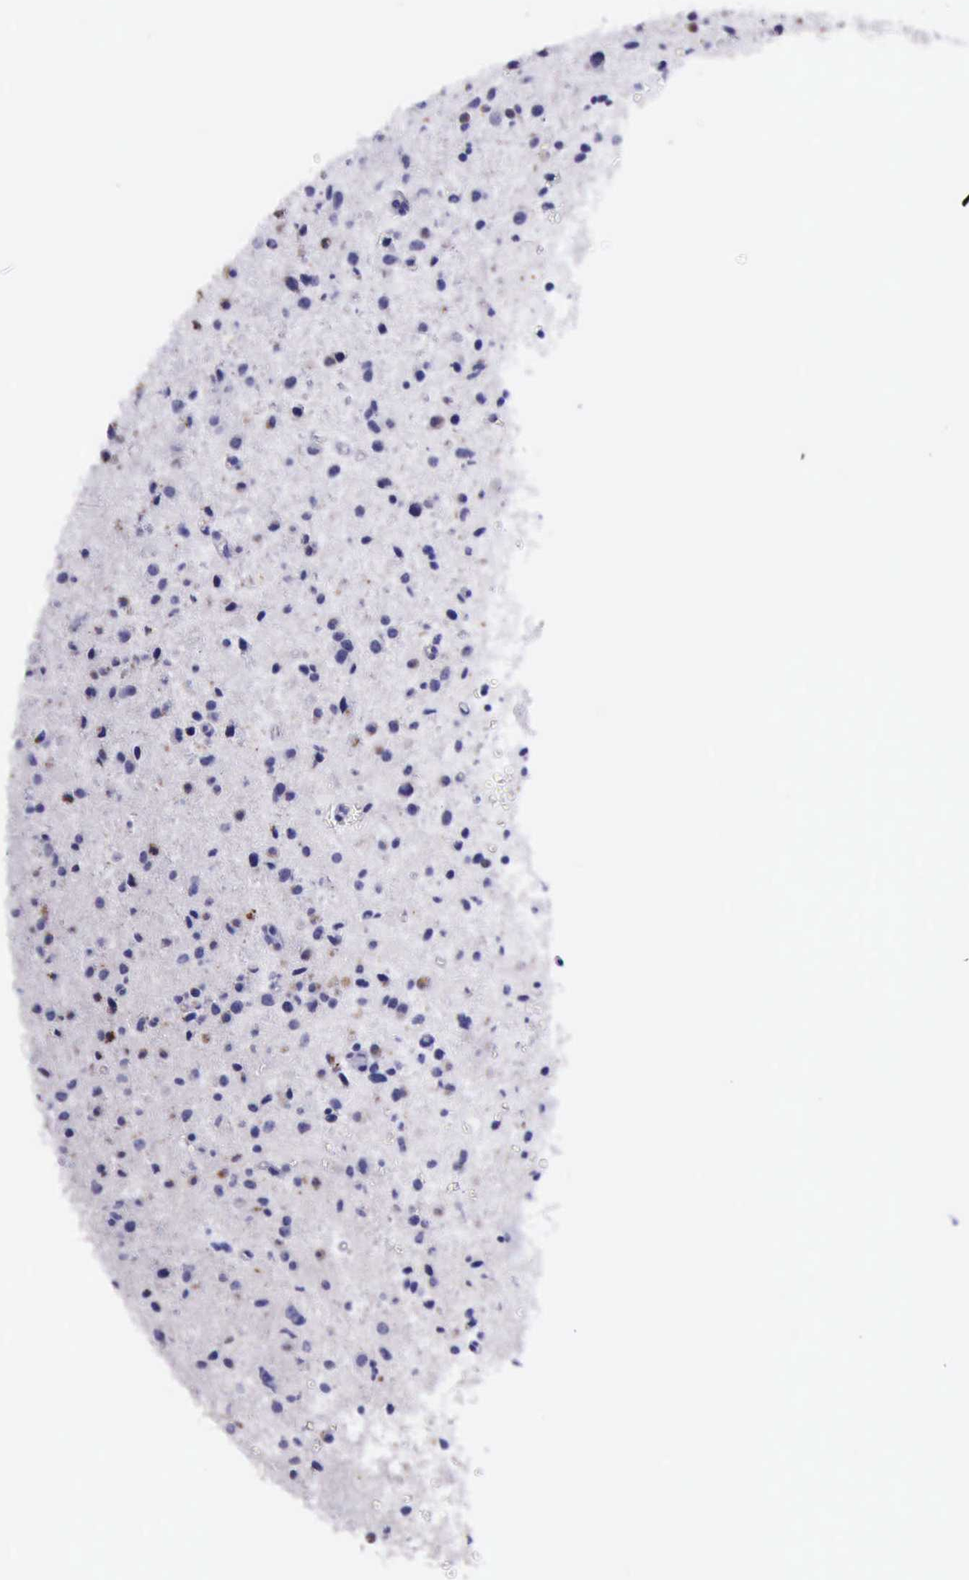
{"staining": {"intensity": "weak", "quantity": "<25%", "location": "cytoplasmic/membranous"}, "tissue": "glioma", "cell_type": "Tumor cells", "image_type": "cancer", "snomed": [{"axis": "morphology", "description": "Glioma, malignant, Low grade"}, {"axis": "topography", "description": "Brain"}], "caption": "Glioma was stained to show a protein in brown. There is no significant staining in tumor cells.", "gene": "GLA", "patient": {"sex": "female", "age": 46}}